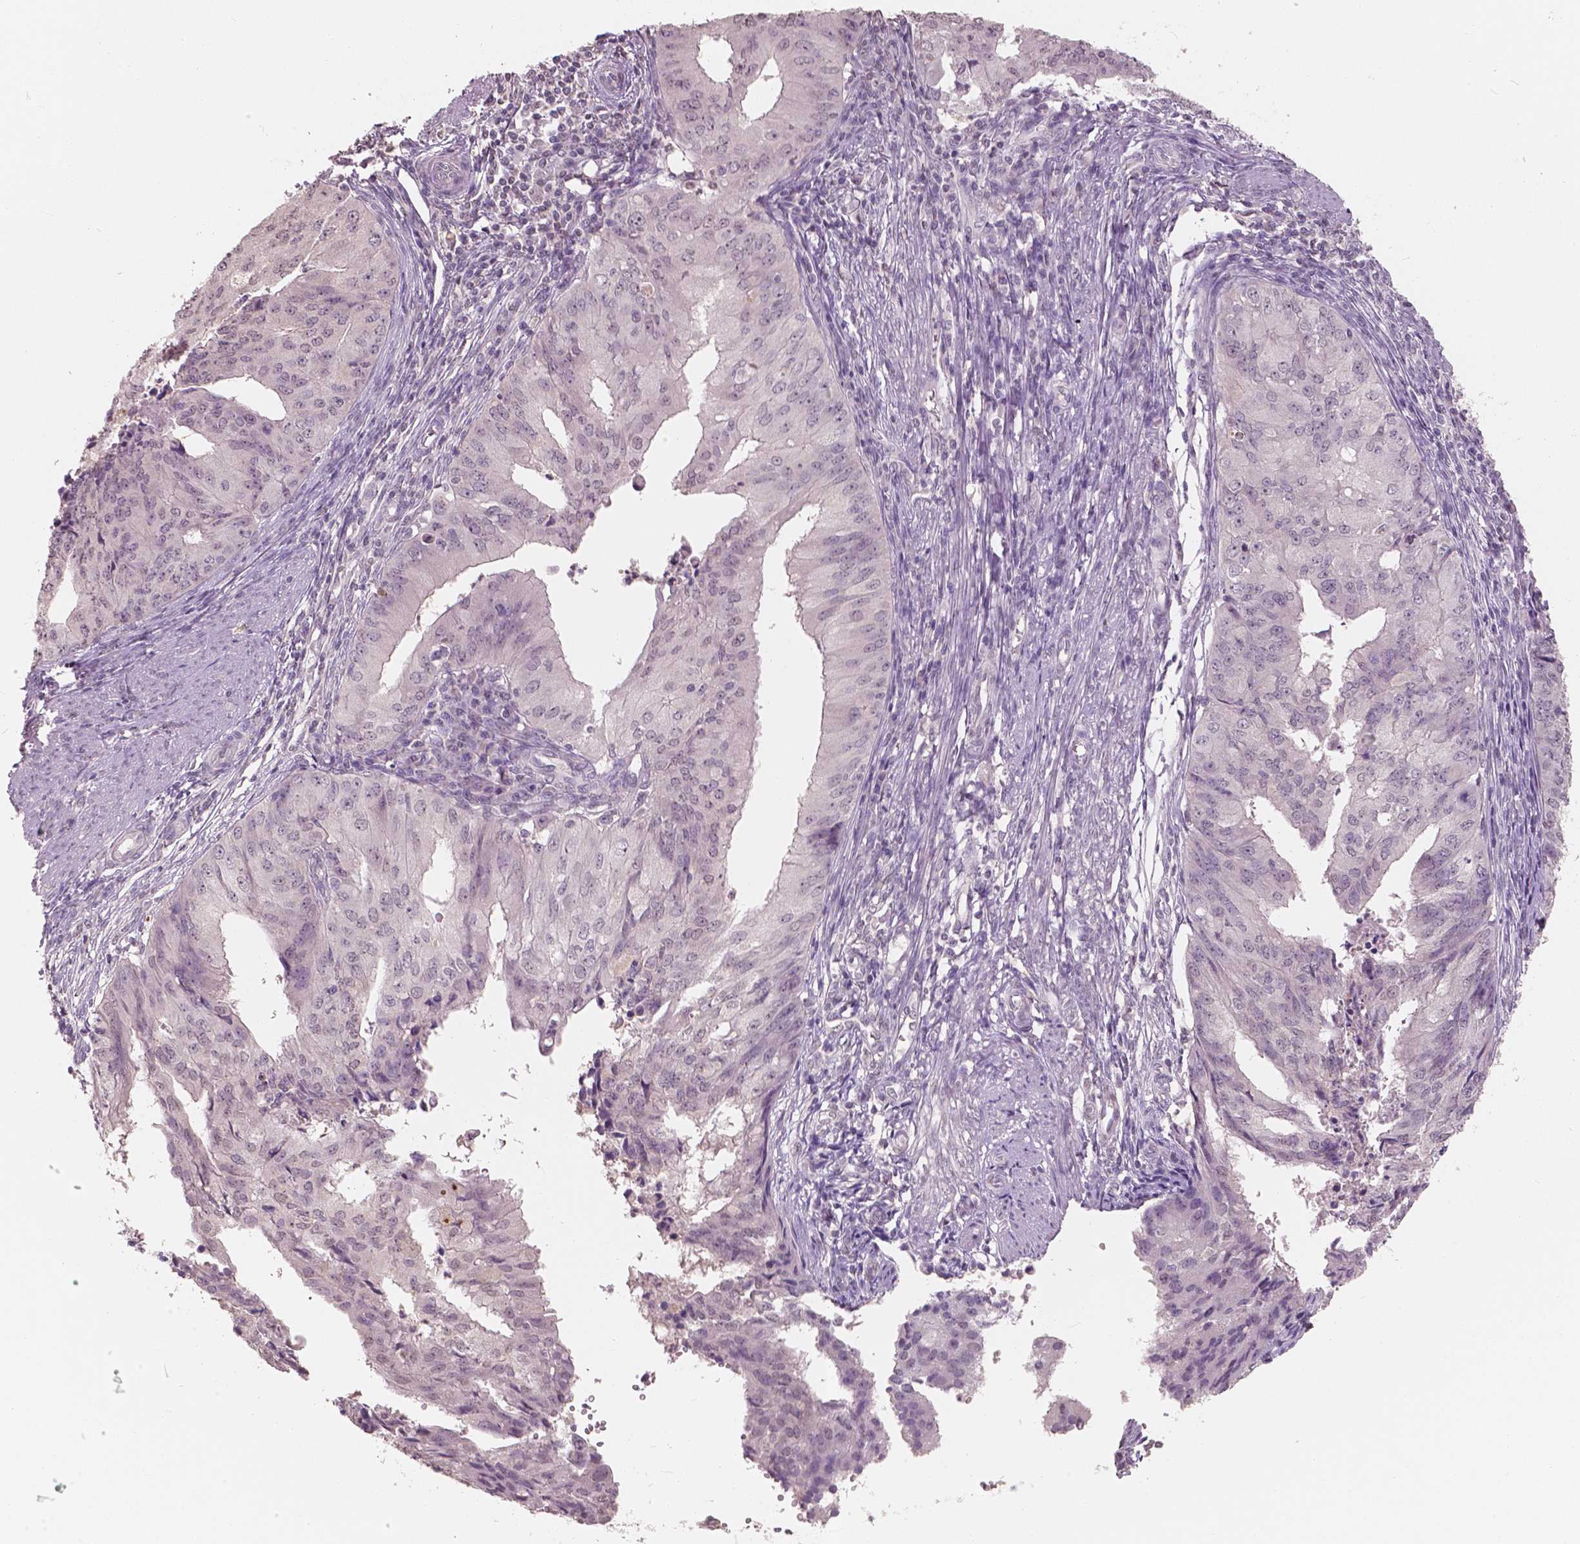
{"staining": {"intensity": "negative", "quantity": "none", "location": "none"}, "tissue": "endometrial cancer", "cell_type": "Tumor cells", "image_type": "cancer", "snomed": [{"axis": "morphology", "description": "Adenocarcinoma, NOS"}, {"axis": "topography", "description": "Endometrium"}], "caption": "Protein analysis of endometrial cancer (adenocarcinoma) reveals no significant positivity in tumor cells.", "gene": "SAT2", "patient": {"sex": "female", "age": 50}}